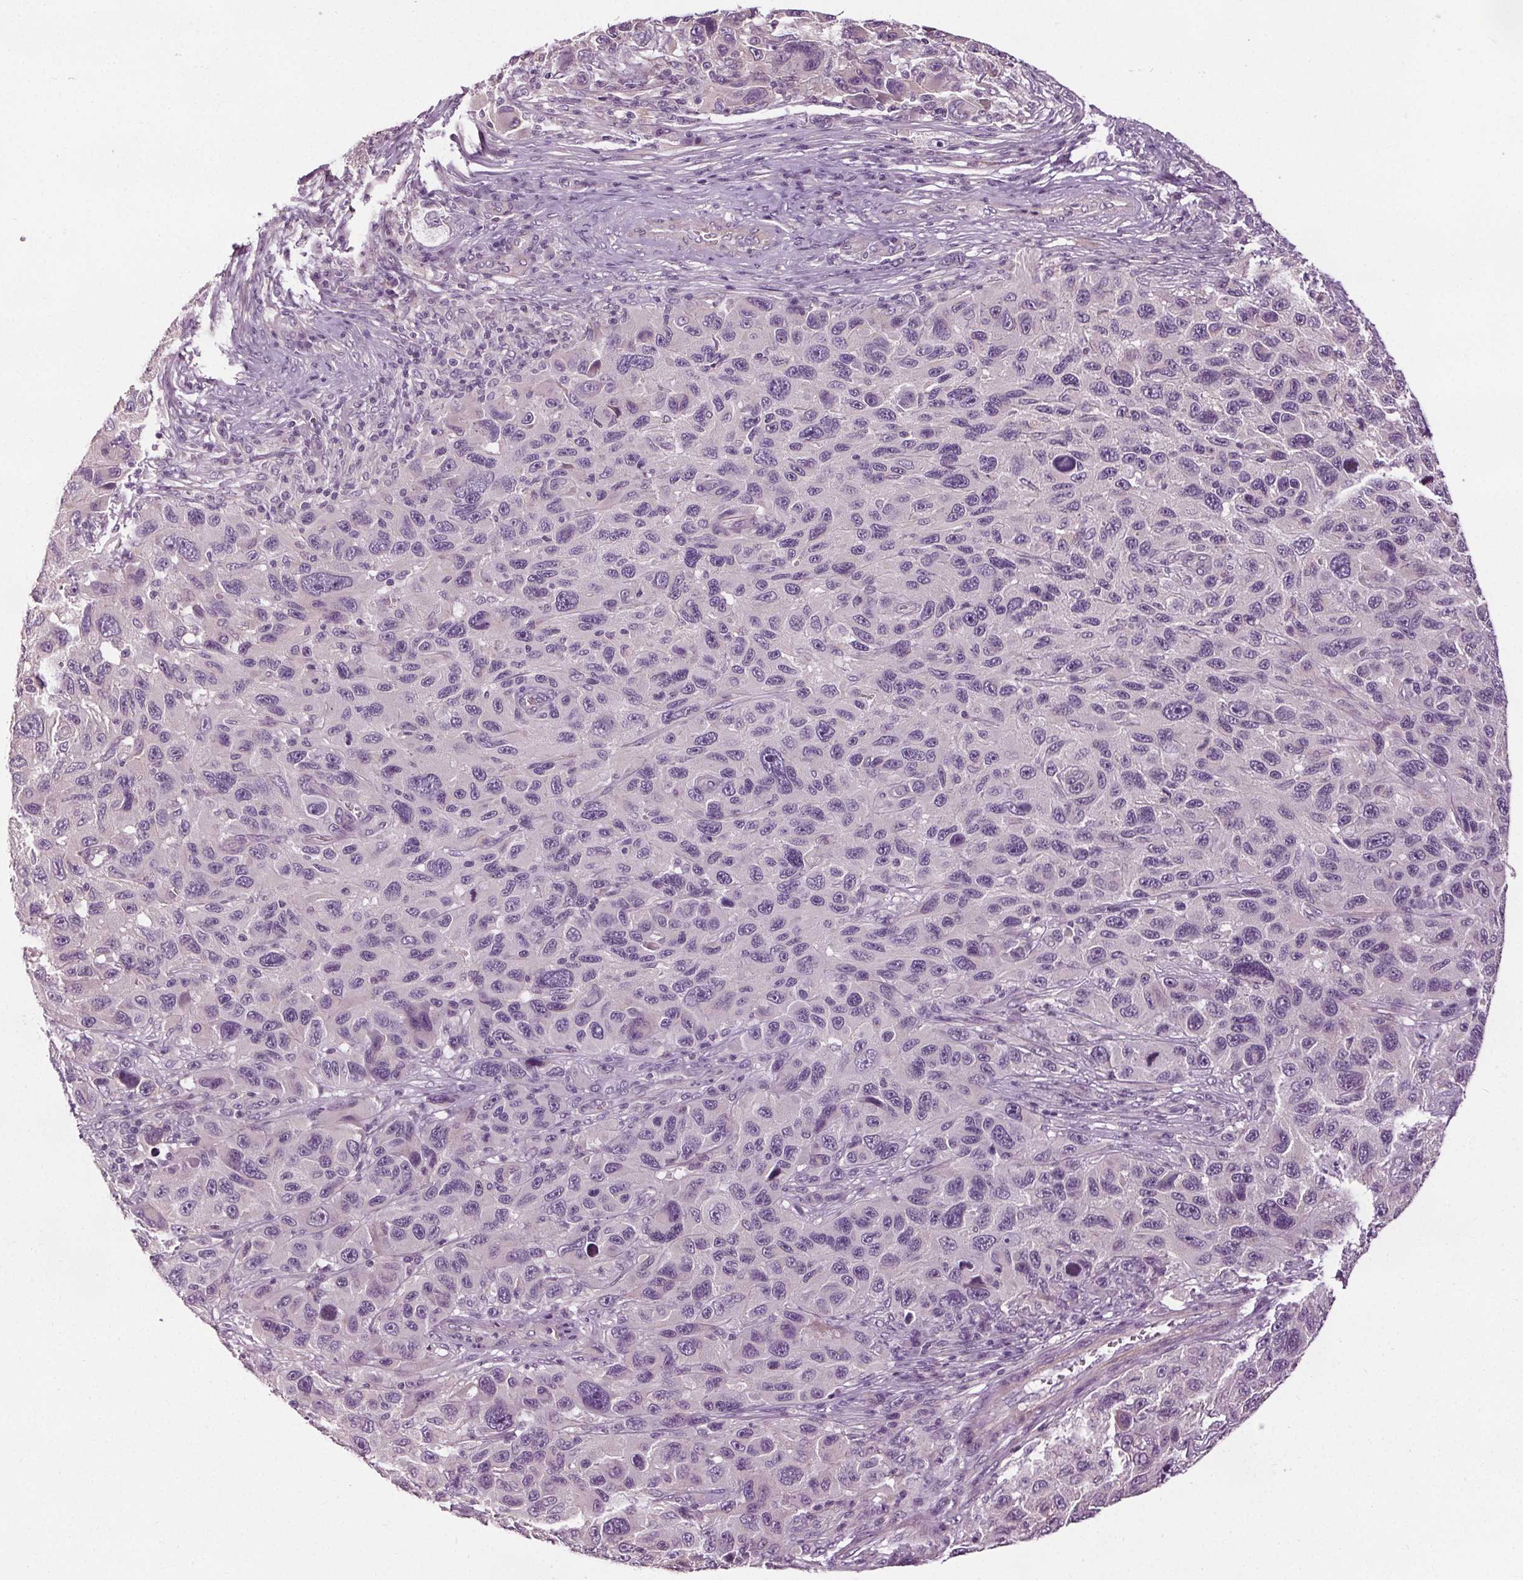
{"staining": {"intensity": "negative", "quantity": "none", "location": "none"}, "tissue": "melanoma", "cell_type": "Tumor cells", "image_type": "cancer", "snomed": [{"axis": "morphology", "description": "Malignant melanoma, NOS"}, {"axis": "topography", "description": "Skin"}], "caption": "A micrograph of malignant melanoma stained for a protein demonstrates no brown staining in tumor cells.", "gene": "RASA1", "patient": {"sex": "male", "age": 53}}